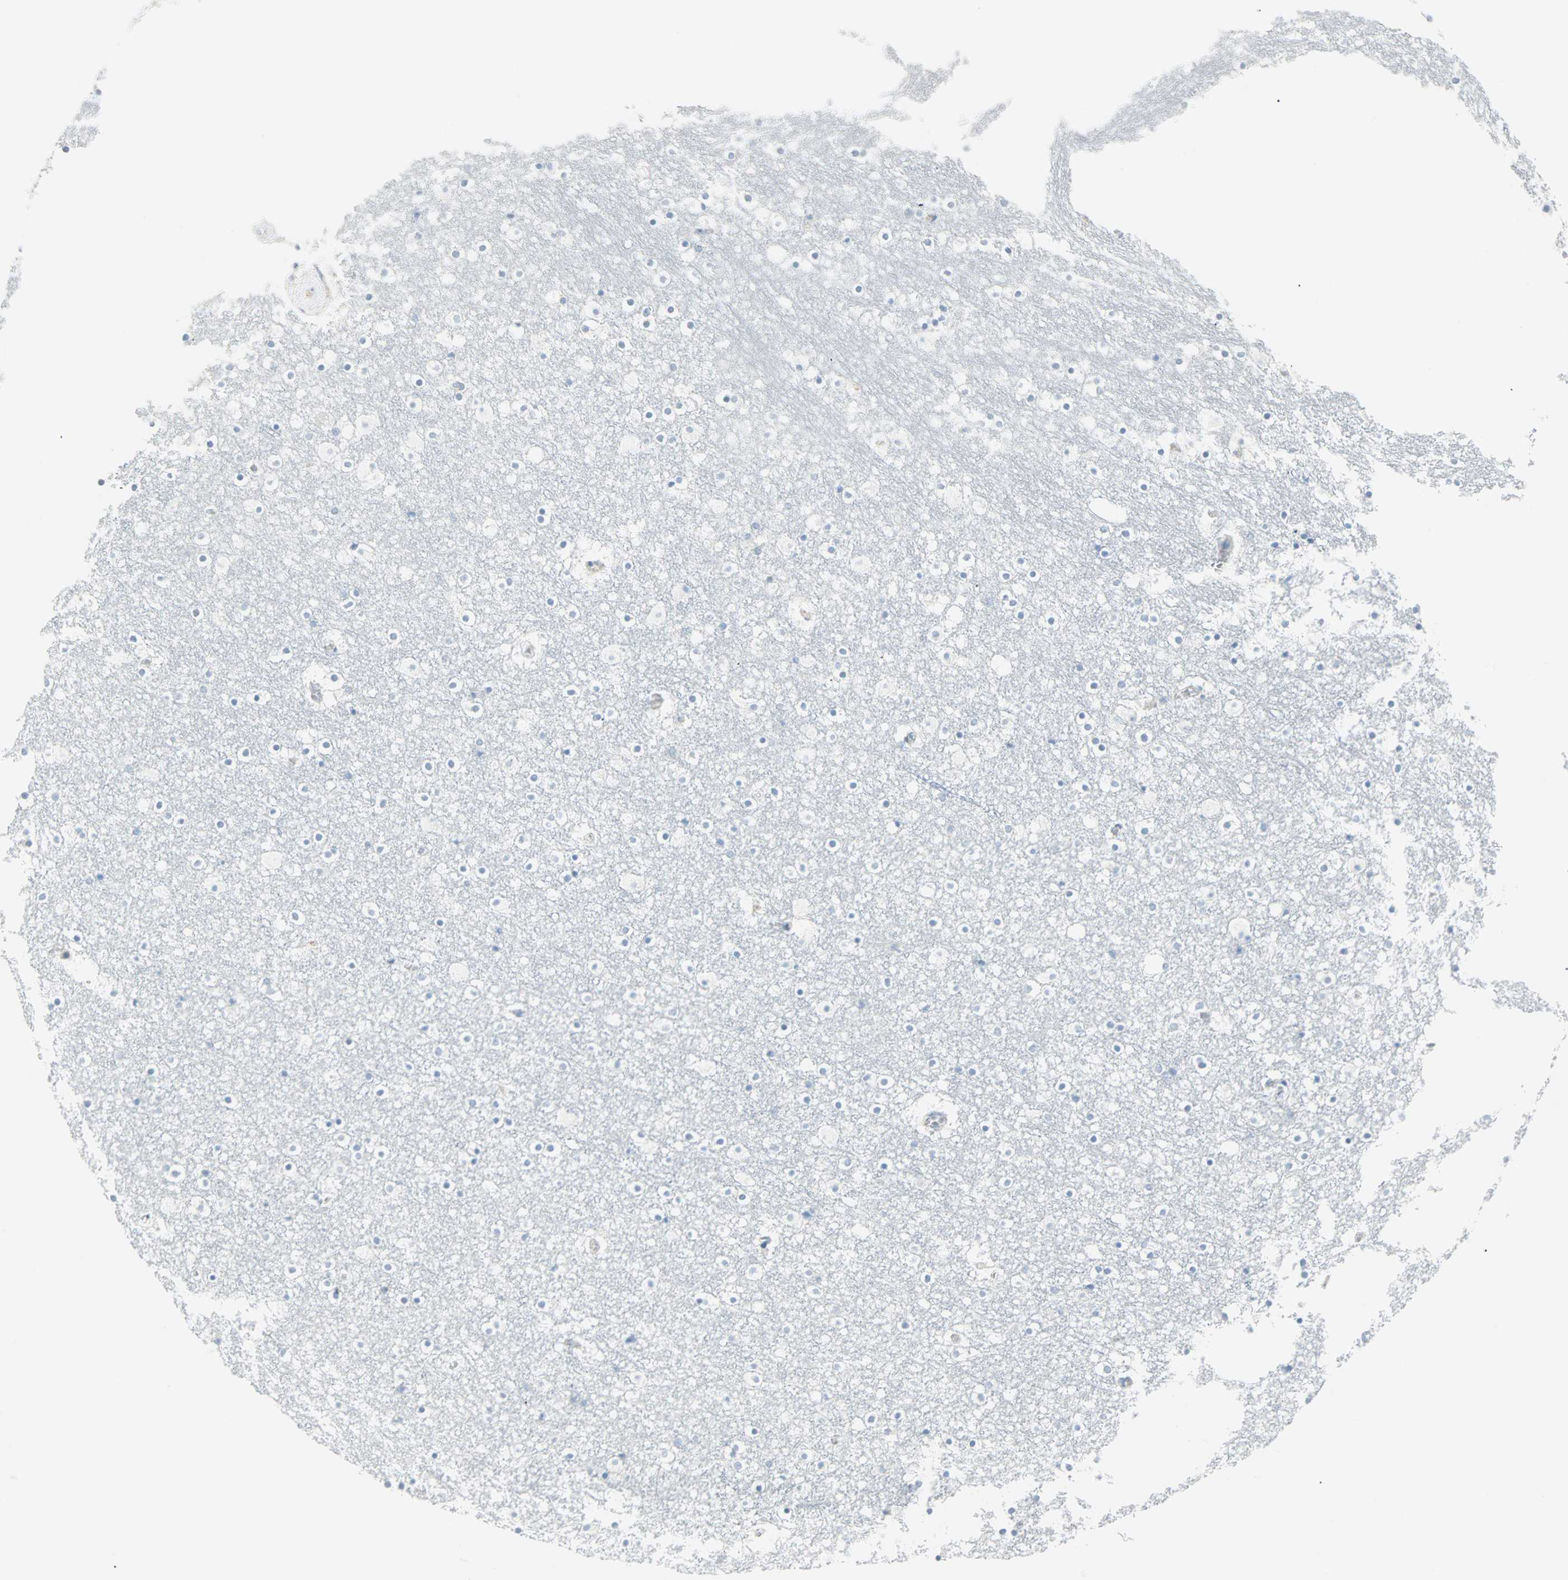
{"staining": {"intensity": "negative", "quantity": "none", "location": "none"}, "tissue": "caudate", "cell_type": "Glial cells", "image_type": "normal", "snomed": [{"axis": "morphology", "description": "Normal tissue, NOS"}, {"axis": "topography", "description": "Lateral ventricle wall"}], "caption": "Immunohistochemistry of unremarkable human caudate demonstrates no positivity in glial cells. (Stains: DAB (3,3'-diaminobenzidine) immunohistochemistry (IHC) with hematoxylin counter stain, Microscopy: brightfield microscopy at high magnification).", "gene": "MLLT10", "patient": {"sex": "male", "age": 45}}